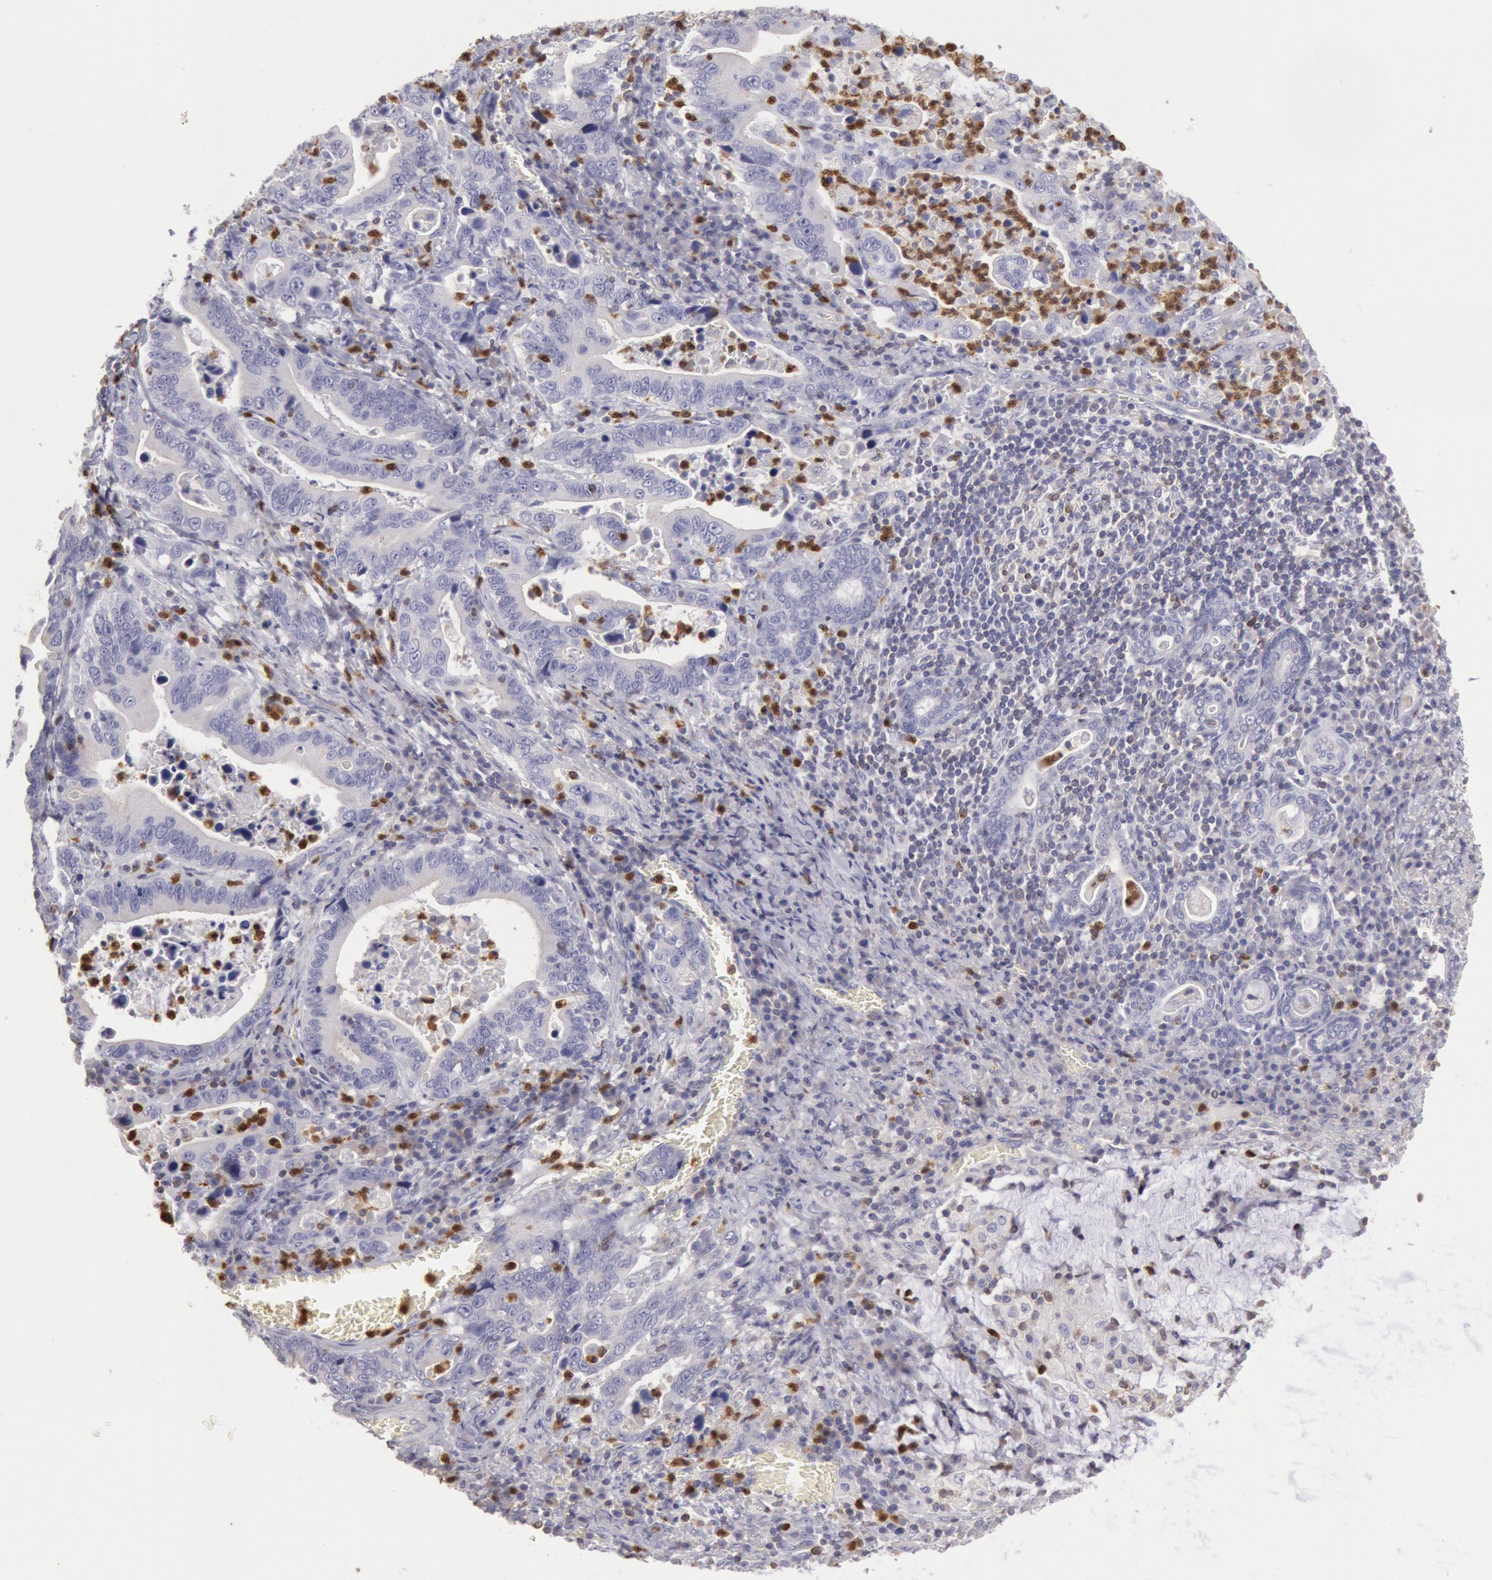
{"staining": {"intensity": "negative", "quantity": "none", "location": "none"}, "tissue": "stomach cancer", "cell_type": "Tumor cells", "image_type": "cancer", "snomed": [{"axis": "morphology", "description": "Adenocarcinoma, NOS"}, {"axis": "topography", "description": "Stomach, upper"}], "caption": "A micrograph of stomach cancer stained for a protein displays no brown staining in tumor cells.", "gene": "RAB27A", "patient": {"sex": "male", "age": 63}}